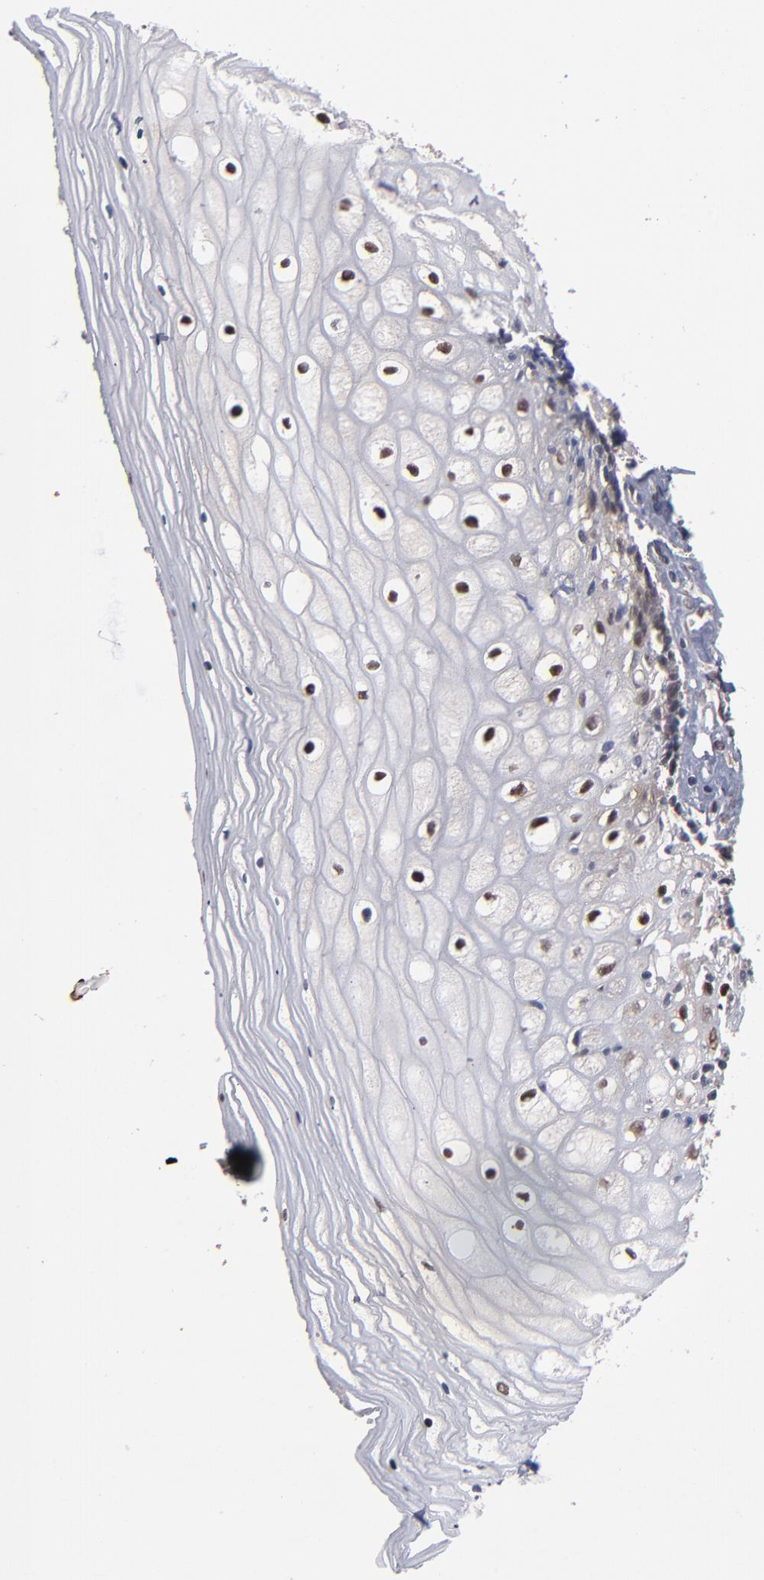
{"staining": {"intensity": "weak", "quantity": "<25%", "location": "nuclear"}, "tissue": "vagina", "cell_type": "Squamous epithelial cells", "image_type": "normal", "snomed": [{"axis": "morphology", "description": "Normal tissue, NOS"}, {"axis": "topography", "description": "Vagina"}], "caption": "IHC histopathology image of unremarkable vagina: vagina stained with DAB demonstrates no significant protein staining in squamous epithelial cells.", "gene": "HUWE1", "patient": {"sex": "female", "age": 46}}